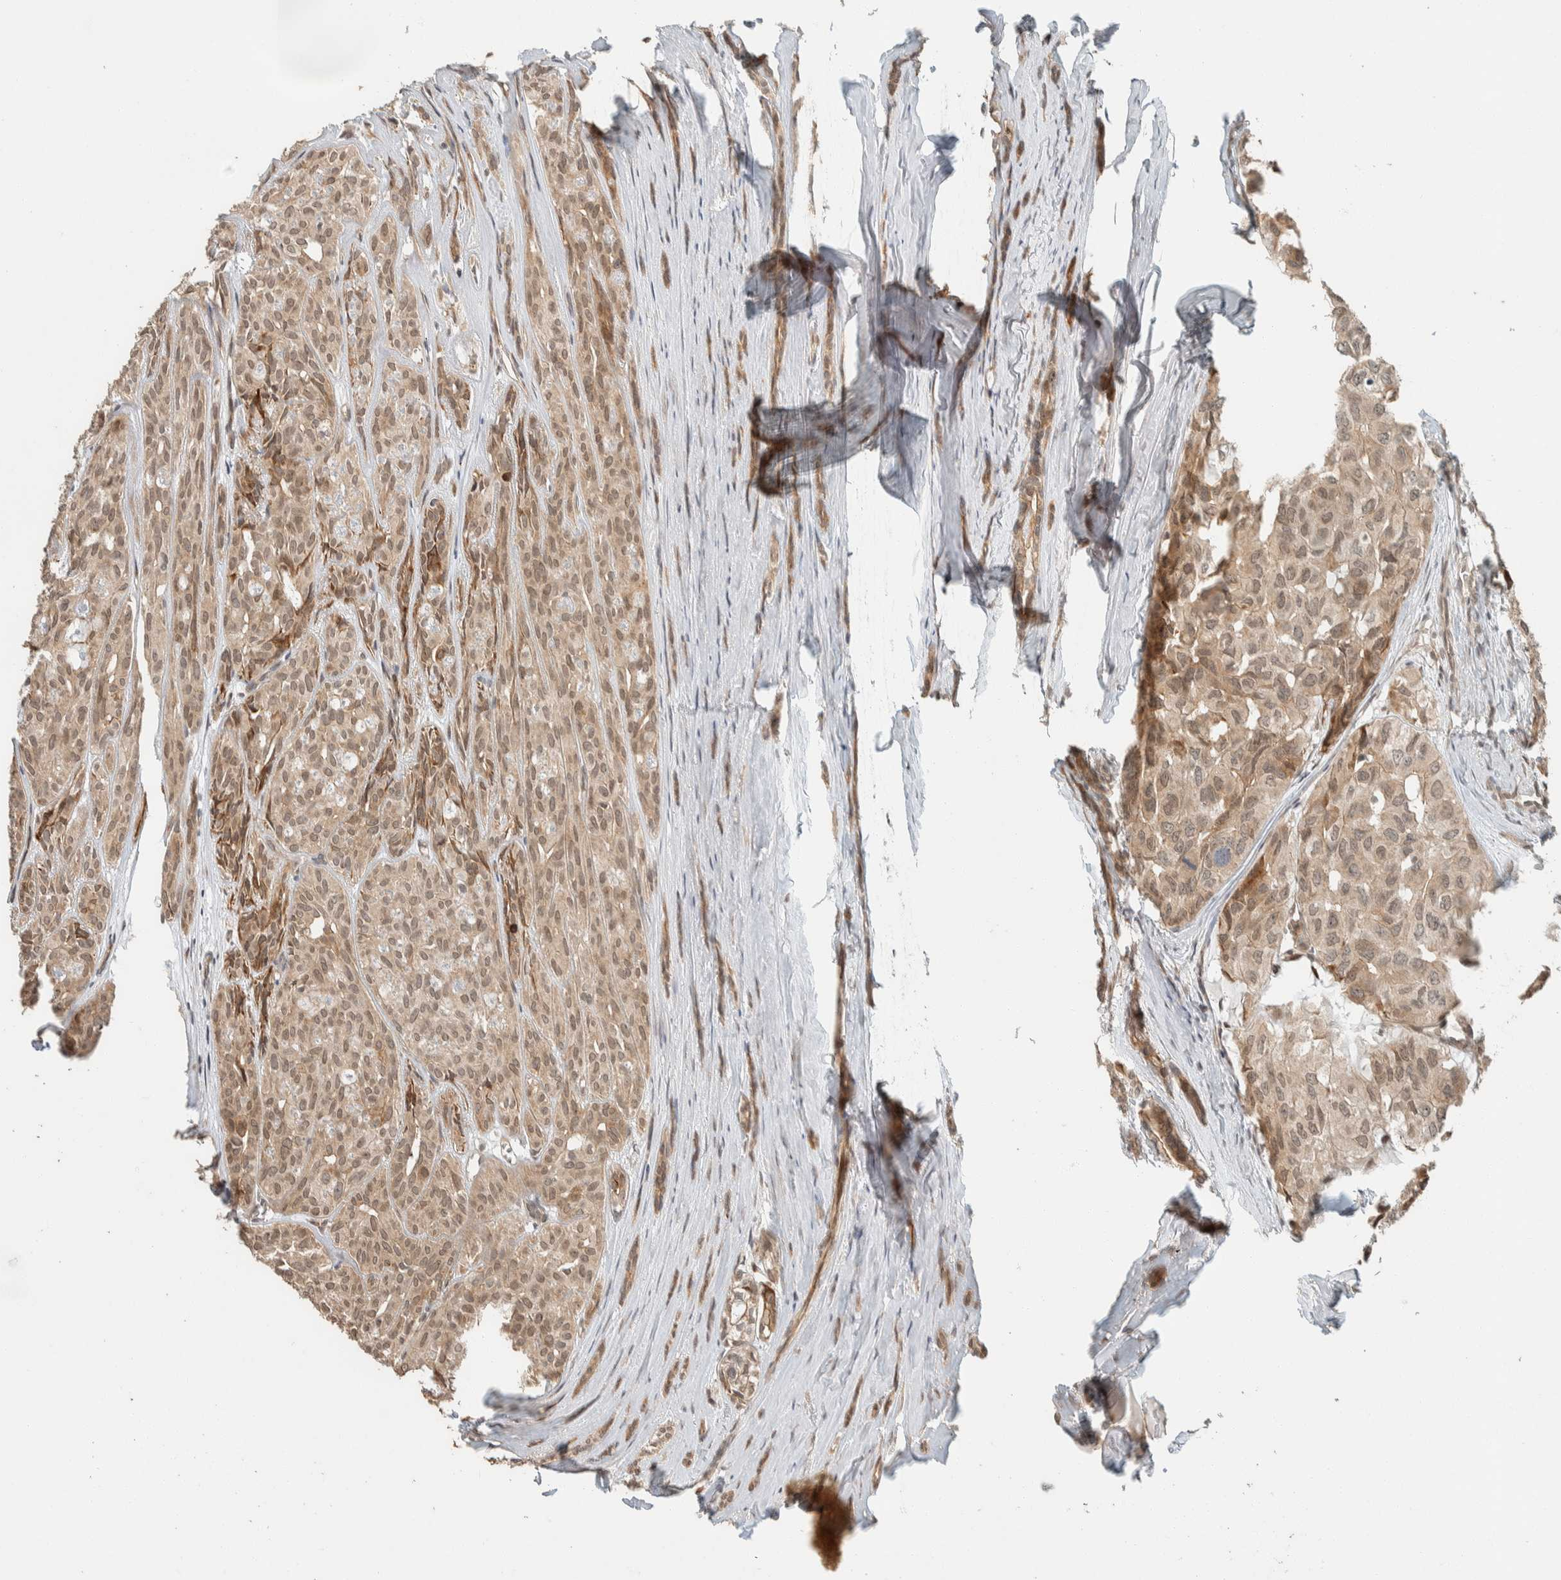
{"staining": {"intensity": "moderate", "quantity": ">75%", "location": "cytoplasmic/membranous,nuclear"}, "tissue": "head and neck cancer", "cell_type": "Tumor cells", "image_type": "cancer", "snomed": [{"axis": "morphology", "description": "Adenocarcinoma, NOS"}, {"axis": "topography", "description": "Salivary gland, NOS"}, {"axis": "topography", "description": "Head-Neck"}], "caption": "This micrograph reveals immunohistochemistry staining of human adenocarcinoma (head and neck), with medium moderate cytoplasmic/membranous and nuclear staining in approximately >75% of tumor cells.", "gene": "ZBTB2", "patient": {"sex": "female", "age": 76}}